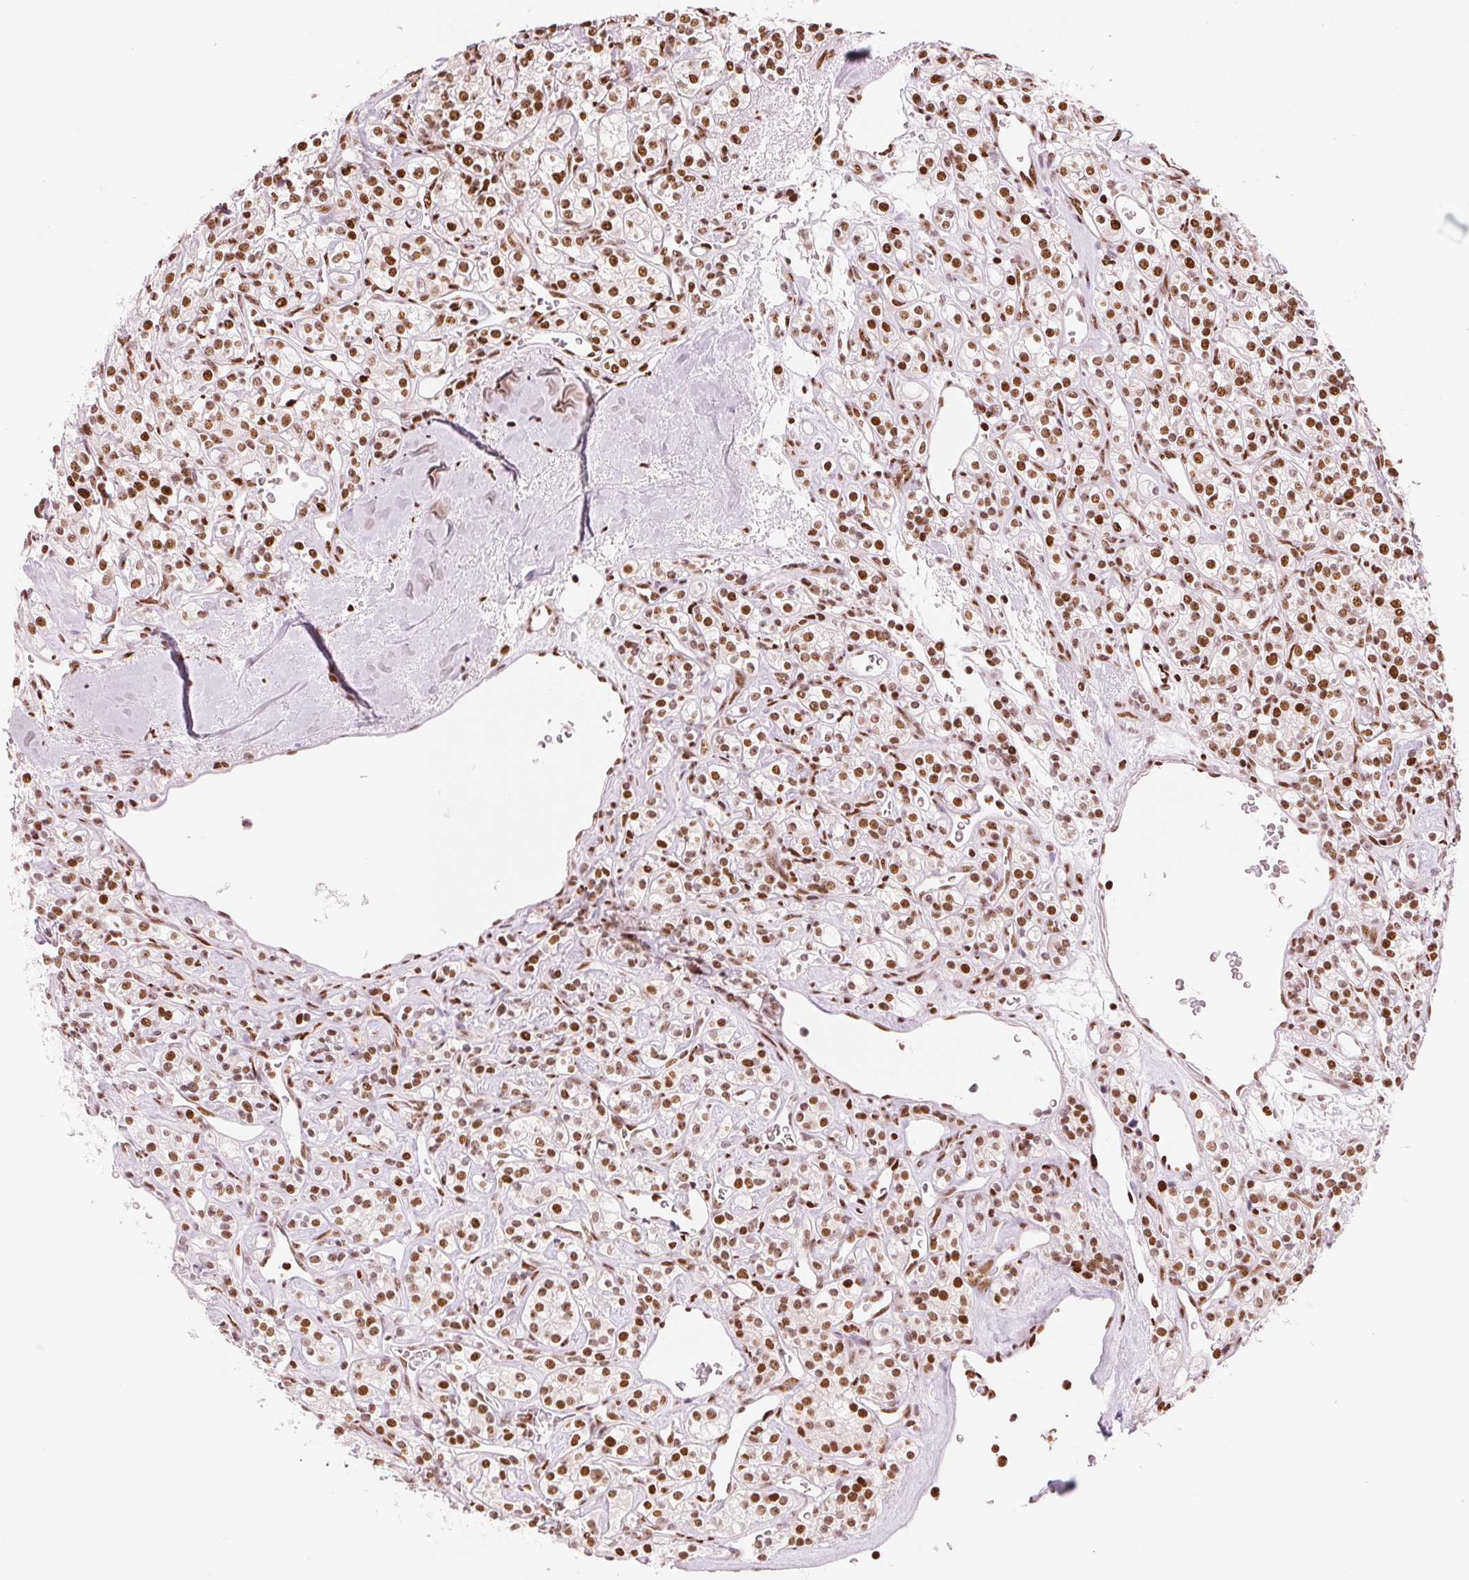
{"staining": {"intensity": "moderate", "quantity": ">75%", "location": "nuclear"}, "tissue": "renal cancer", "cell_type": "Tumor cells", "image_type": "cancer", "snomed": [{"axis": "morphology", "description": "Adenocarcinoma, NOS"}, {"axis": "topography", "description": "Kidney"}], "caption": "Brown immunohistochemical staining in human adenocarcinoma (renal) demonstrates moderate nuclear positivity in approximately >75% of tumor cells. The protein of interest is shown in brown color, while the nuclei are stained blue.", "gene": "NXF1", "patient": {"sex": "male", "age": 77}}